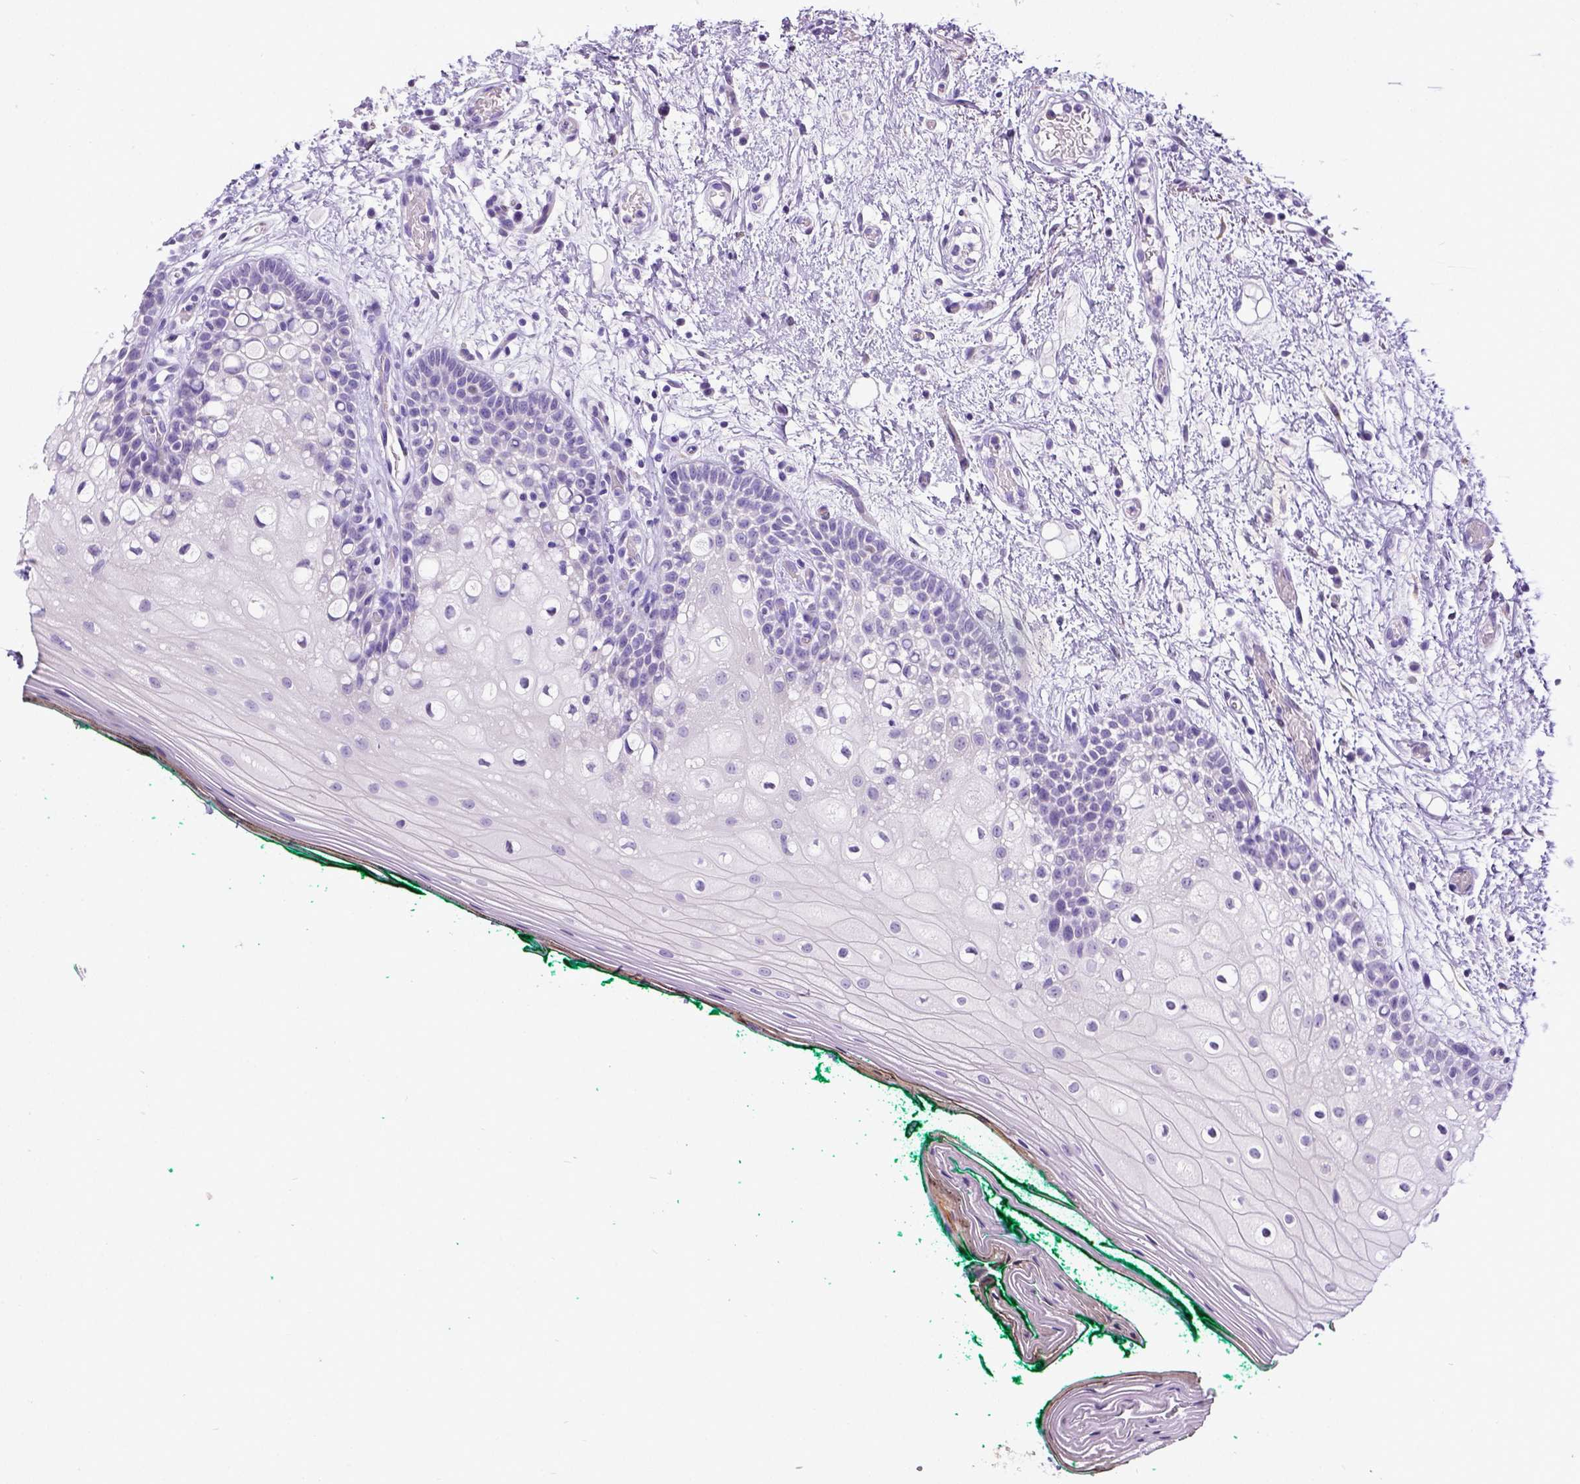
{"staining": {"intensity": "negative", "quantity": "none", "location": "none"}, "tissue": "oral mucosa", "cell_type": "Squamous epithelial cells", "image_type": "normal", "snomed": [{"axis": "morphology", "description": "Normal tissue, NOS"}, {"axis": "topography", "description": "Oral tissue"}], "caption": "IHC of unremarkable human oral mucosa displays no expression in squamous epithelial cells. The staining was performed using DAB (3,3'-diaminobenzidine) to visualize the protein expression in brown, while the nuclei were stained in blue with hematoxylin (Magnification: 20x).", "gene": "SATB2", "patient": {"sex": "female", "age": 83}}